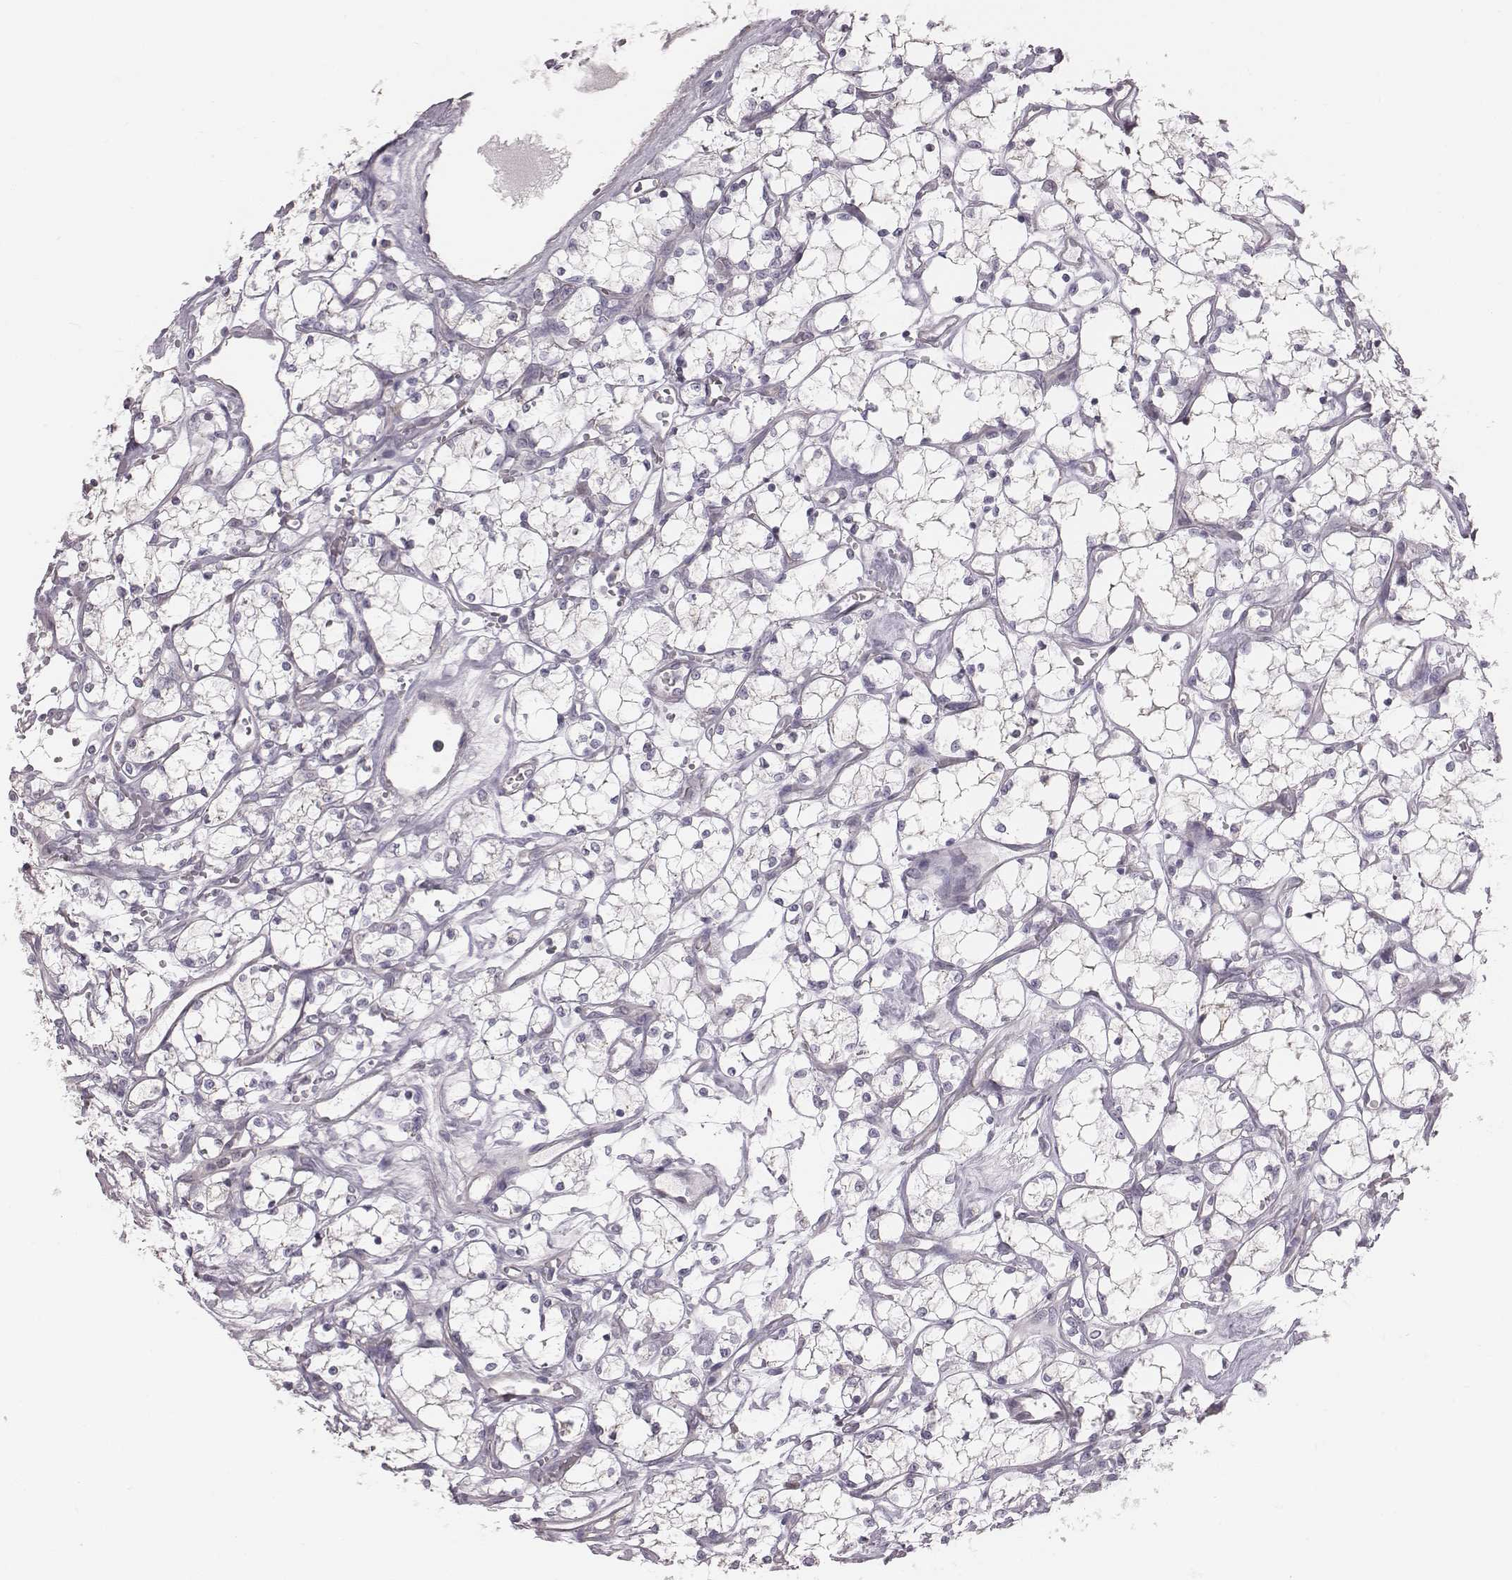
{"staining": {"intensity": "negative", "quantity": "none", "location": "none"}, "tissue": "renal cancer", "cell_type": "Tumor cells", "image_type": "cancer", "snomed": [{"axis": "morphology", "description": "Adenocarcinoma, NOS"}, {"axis": "topography", "description": "Kidney"}], "caption": "This is a micrograph of IHC staining of adenocarcinoma (renal), which shows no staining in tumor cells.", "gene": "C6orf58", "patient": {"sex": "female", "age": 69}}